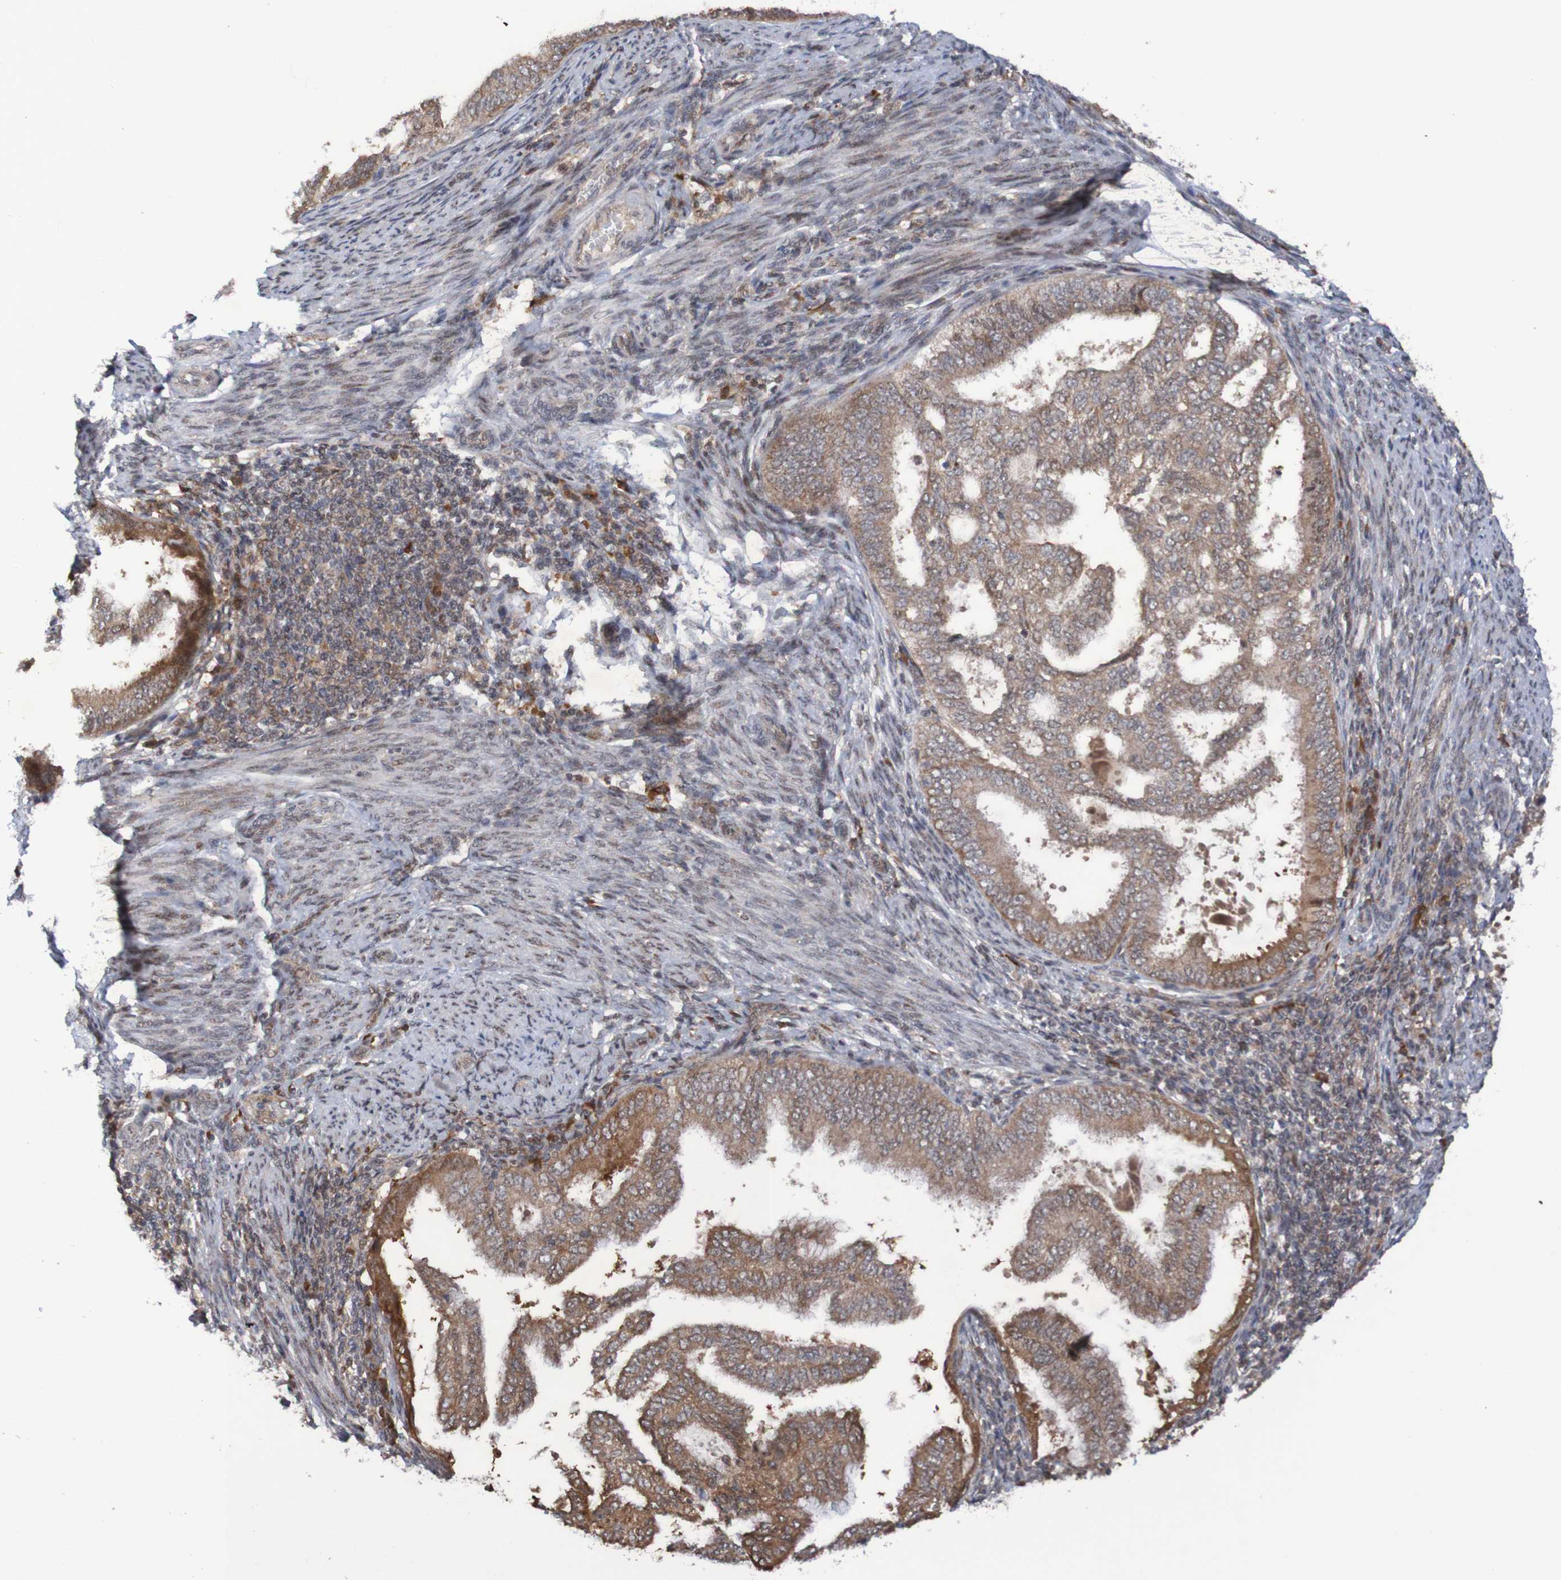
{"staining": {"intensity": "weak", "quantity": ">75%", "location": "cytoplasmic/membranous"}, "tissue": "endometrial cancer", "cell_type": "Tumor cells", "image_type": "cancer", "snomed": [{"axis": "morphology", "description": "Adenocarcinoma, NOS"}, {"axis": "topography", "description": "Endometrium"}], "caption": "Human endometrial cancer (adenocarcinoma) stained with a brown dye displays weak cytoplasmic/membranous positive expression in approximately >75% of tumor cells.", "gene": "ITLN1", "patient": {"sex": "female", "age": 58}}